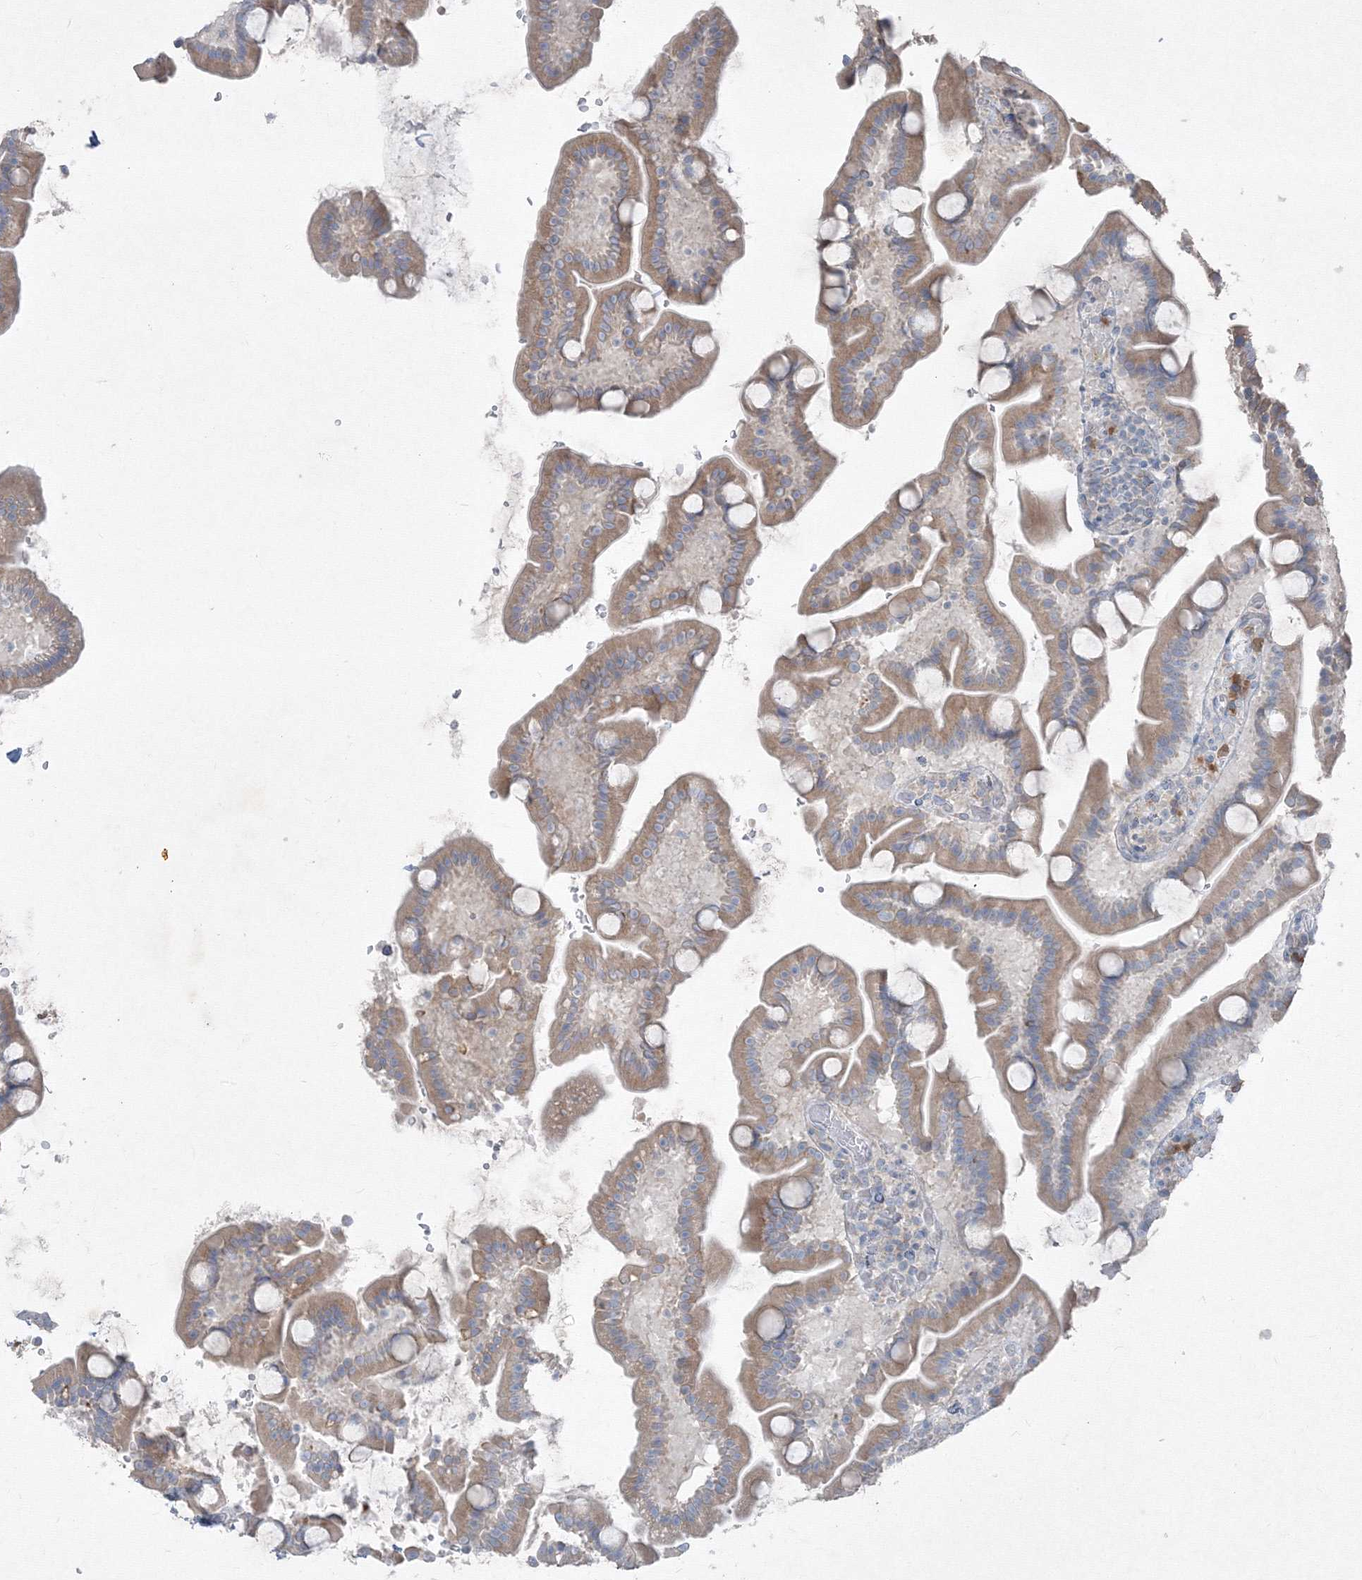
{"staining": {"intensity": "moderate", "quantity": ">75%", "location": "cytoplasmic/membranous"}, "tissue": "duodenum", "cell_type": "Glandular cells", "image_type": "normal", "snomed": [{"axis": "morphology", "description": "Normal tissue, NOS"}, {"axis": "topography", "description": "Duodenum"}], "caption": "Protein staining of unremarkable duodenum exhibits moderate cytoplasmic/membranous expression in approximately >75% of glandular cells. The staining was performed using DAB, with brown indicating positive protein expression. Nuclei are stained blue with hematoxylin.", "gene": "IFNAR1", "patient": {"sex": "male", "age": 55}}